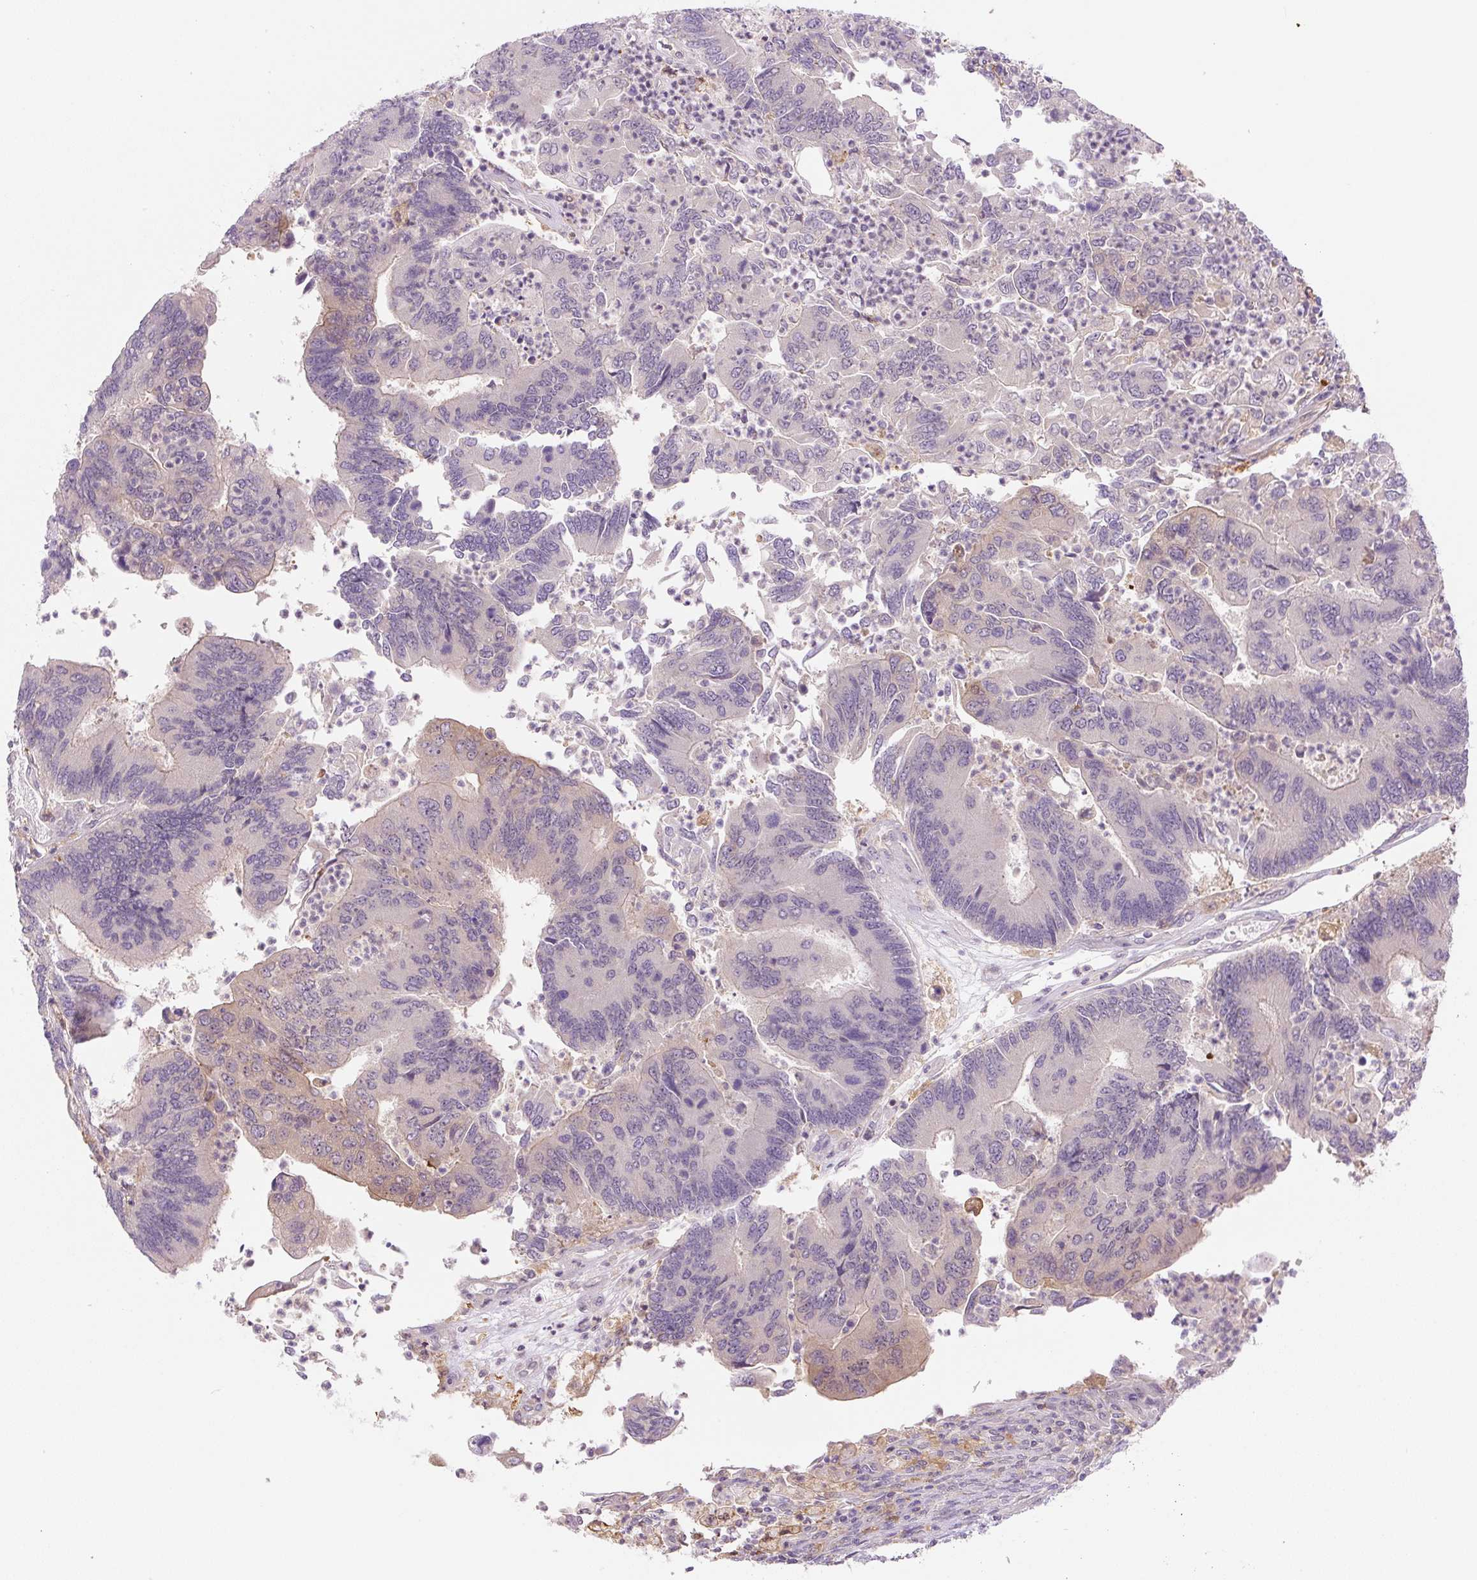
{"staining": {"intensity": "negative", "quantity": "none", "location": "none"}, "tissue": "colorectal cancer", "cell_type": "Tumor cells", "image_type": "cancer", "snomed": [{"axis": "morphology", "description": "Adenocarcinoma, NOS"}, {"axis": "topography", "description": "Colon"}], "caption": "Image shows no significant protein staining in tumor cells of colorectal adenocarcinoma. The staining is performed using DAB brown chromogen with nuclei counter-stained in using hematoxylin.", "gene": "SPSB2", "patient": {"sex": "female", "age": 67}}